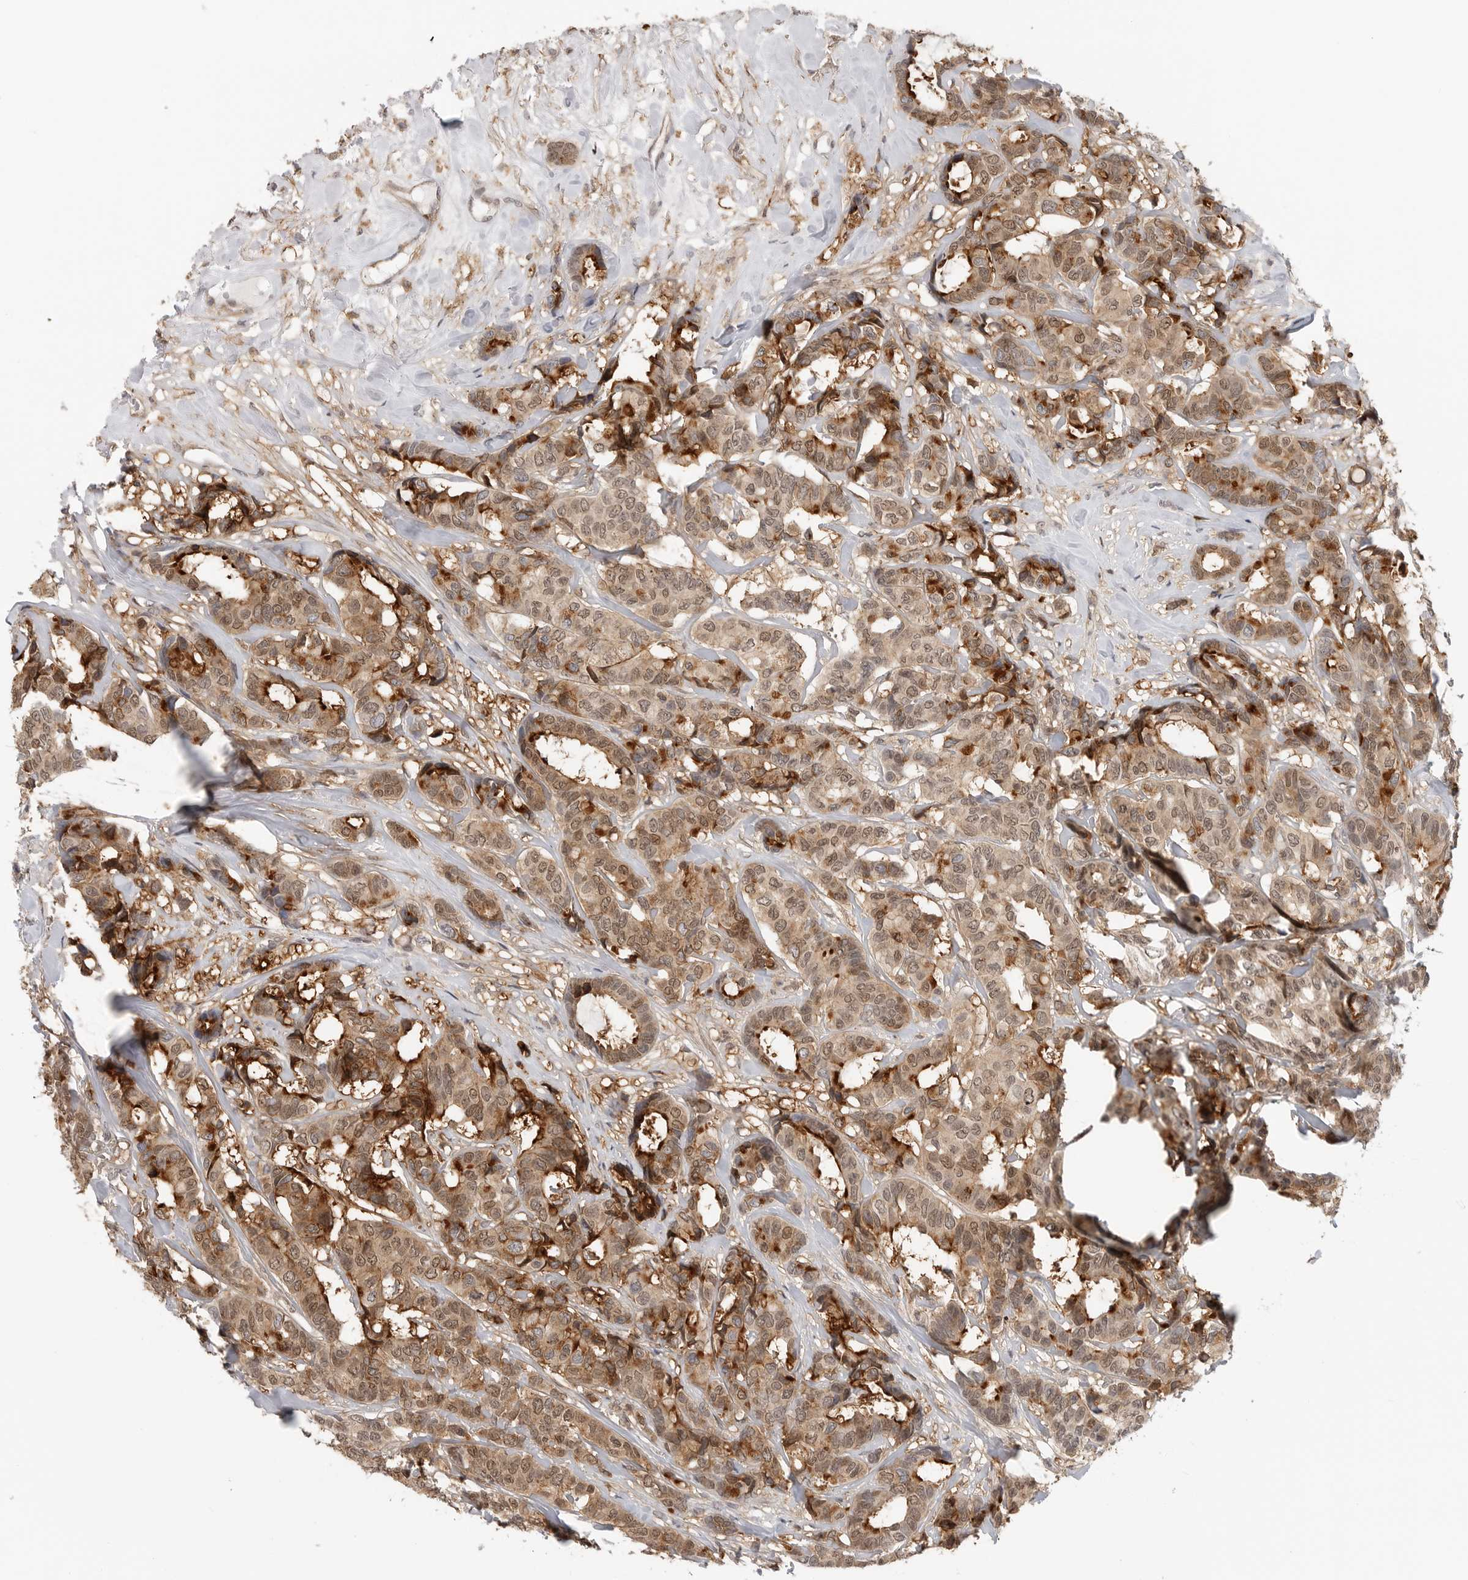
{"staining": {"intensity": "moderate", "quantity": ">75%", "location": "cytoplasmic/membranous,nuclear"}, "tissue": "breast cancer", "cell_type": "Tumor cells", "image_type": "cancer", "snomed": [{"axis": "morphology", "description": "Duct carcinoma"}, {"axis": "topography", "description": "Breast"}], "caption": "A micrograph of breast cancer stained for a protein reveals moderate cytoplasmic/membranous and nuclear brown staining in tumor cells.", "gene": "ANXA11", "patient": {"sex": "female", "age": 87}}